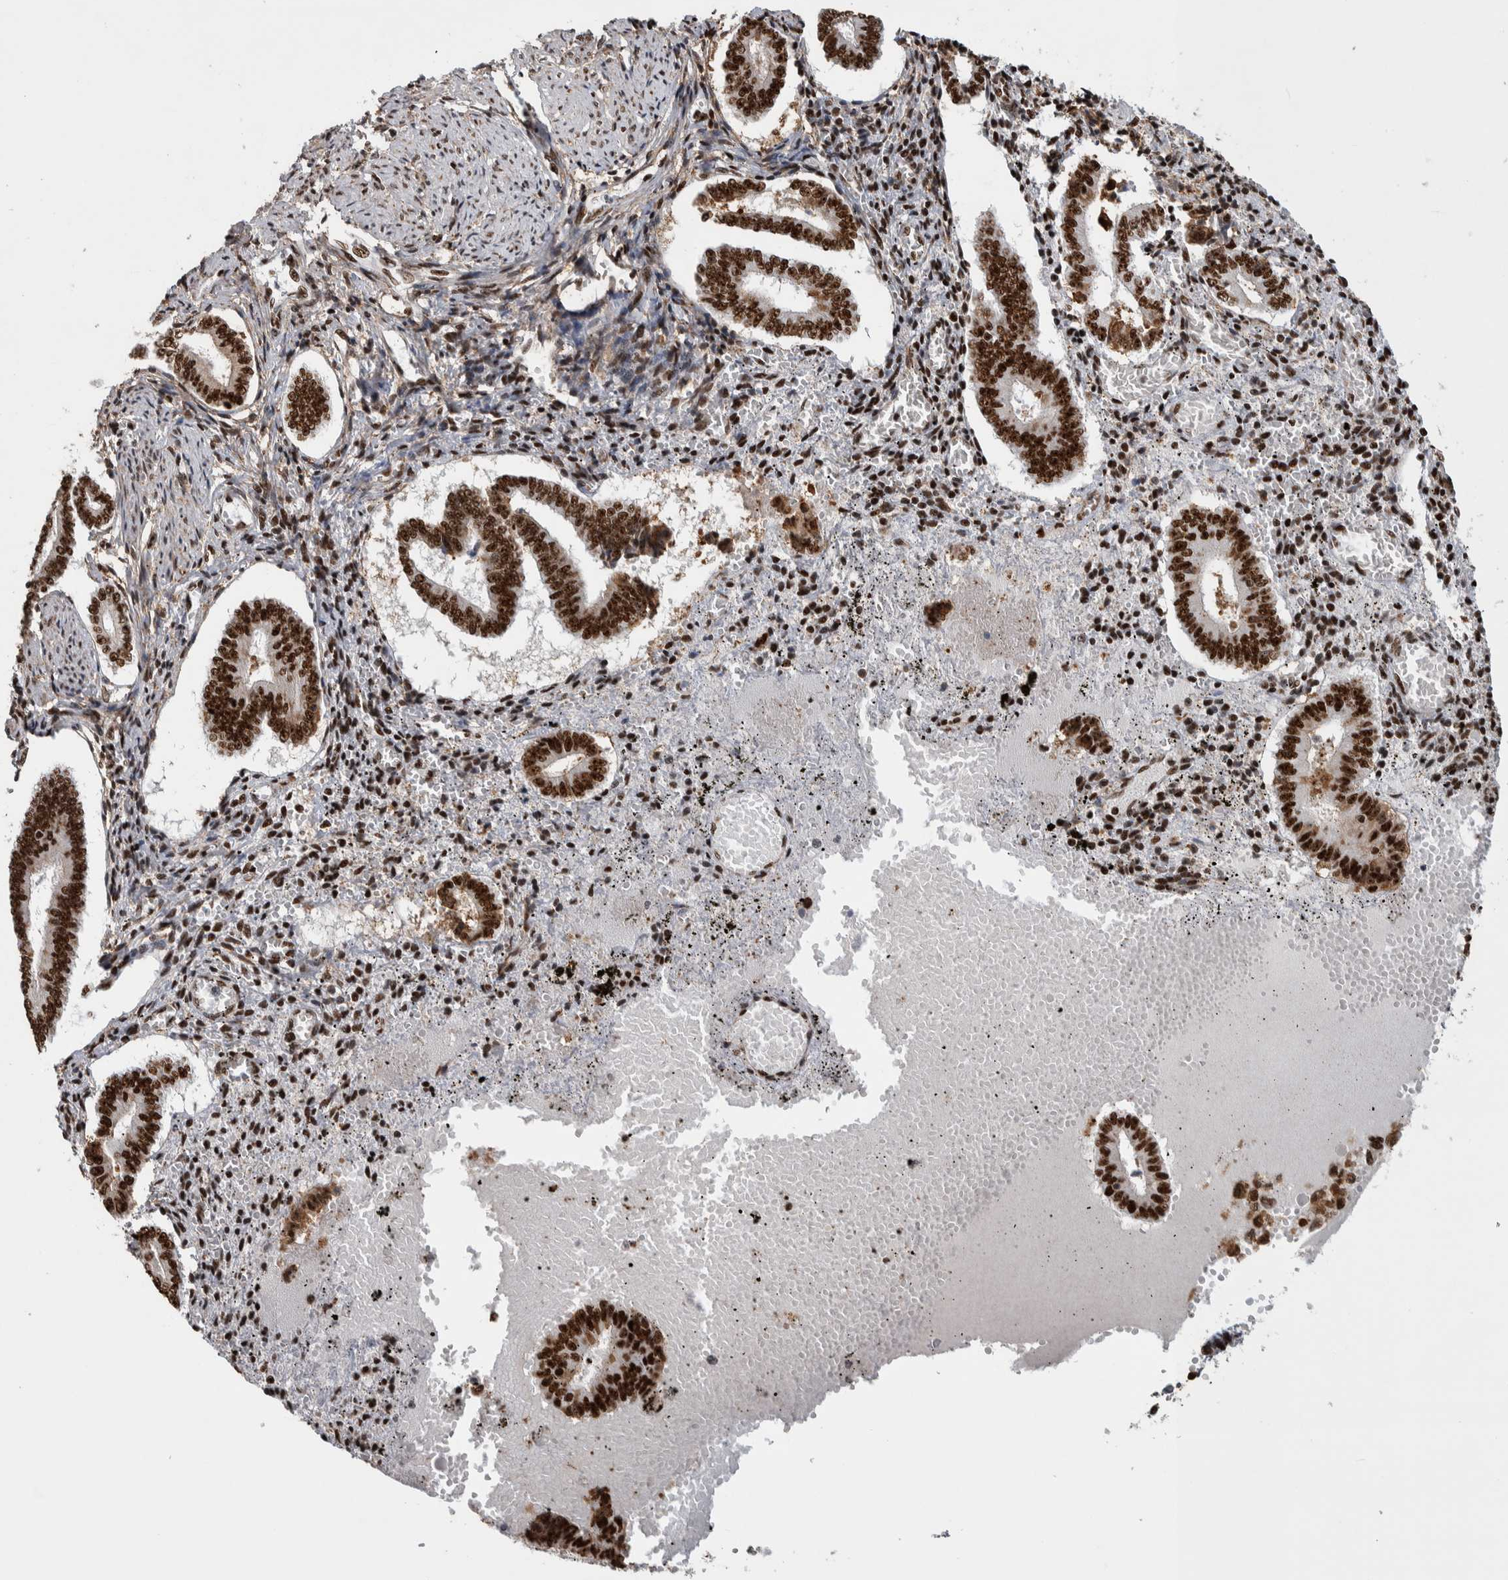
{"staining": {"intensity": "strong", "quantity": ">75%", "location": "nuclear"}, "tissue": "endometrium", "cell_type": "Cells in endometrial stroma", "image_type": "normal", "snomed": [{"axis": "morphology", "description": "Normal tissue, NOS"}, {"axis": "topography", "description": "Endometrium"}], "caption": "This micrograph shows immunohistochemistry (IHC) staining of normal endometrium, with high strong nuclear positivity in approximately >75% of cells in endometrial stroma.", "gene": "NCL", "patient": {"sex": "female", "age": 42}}